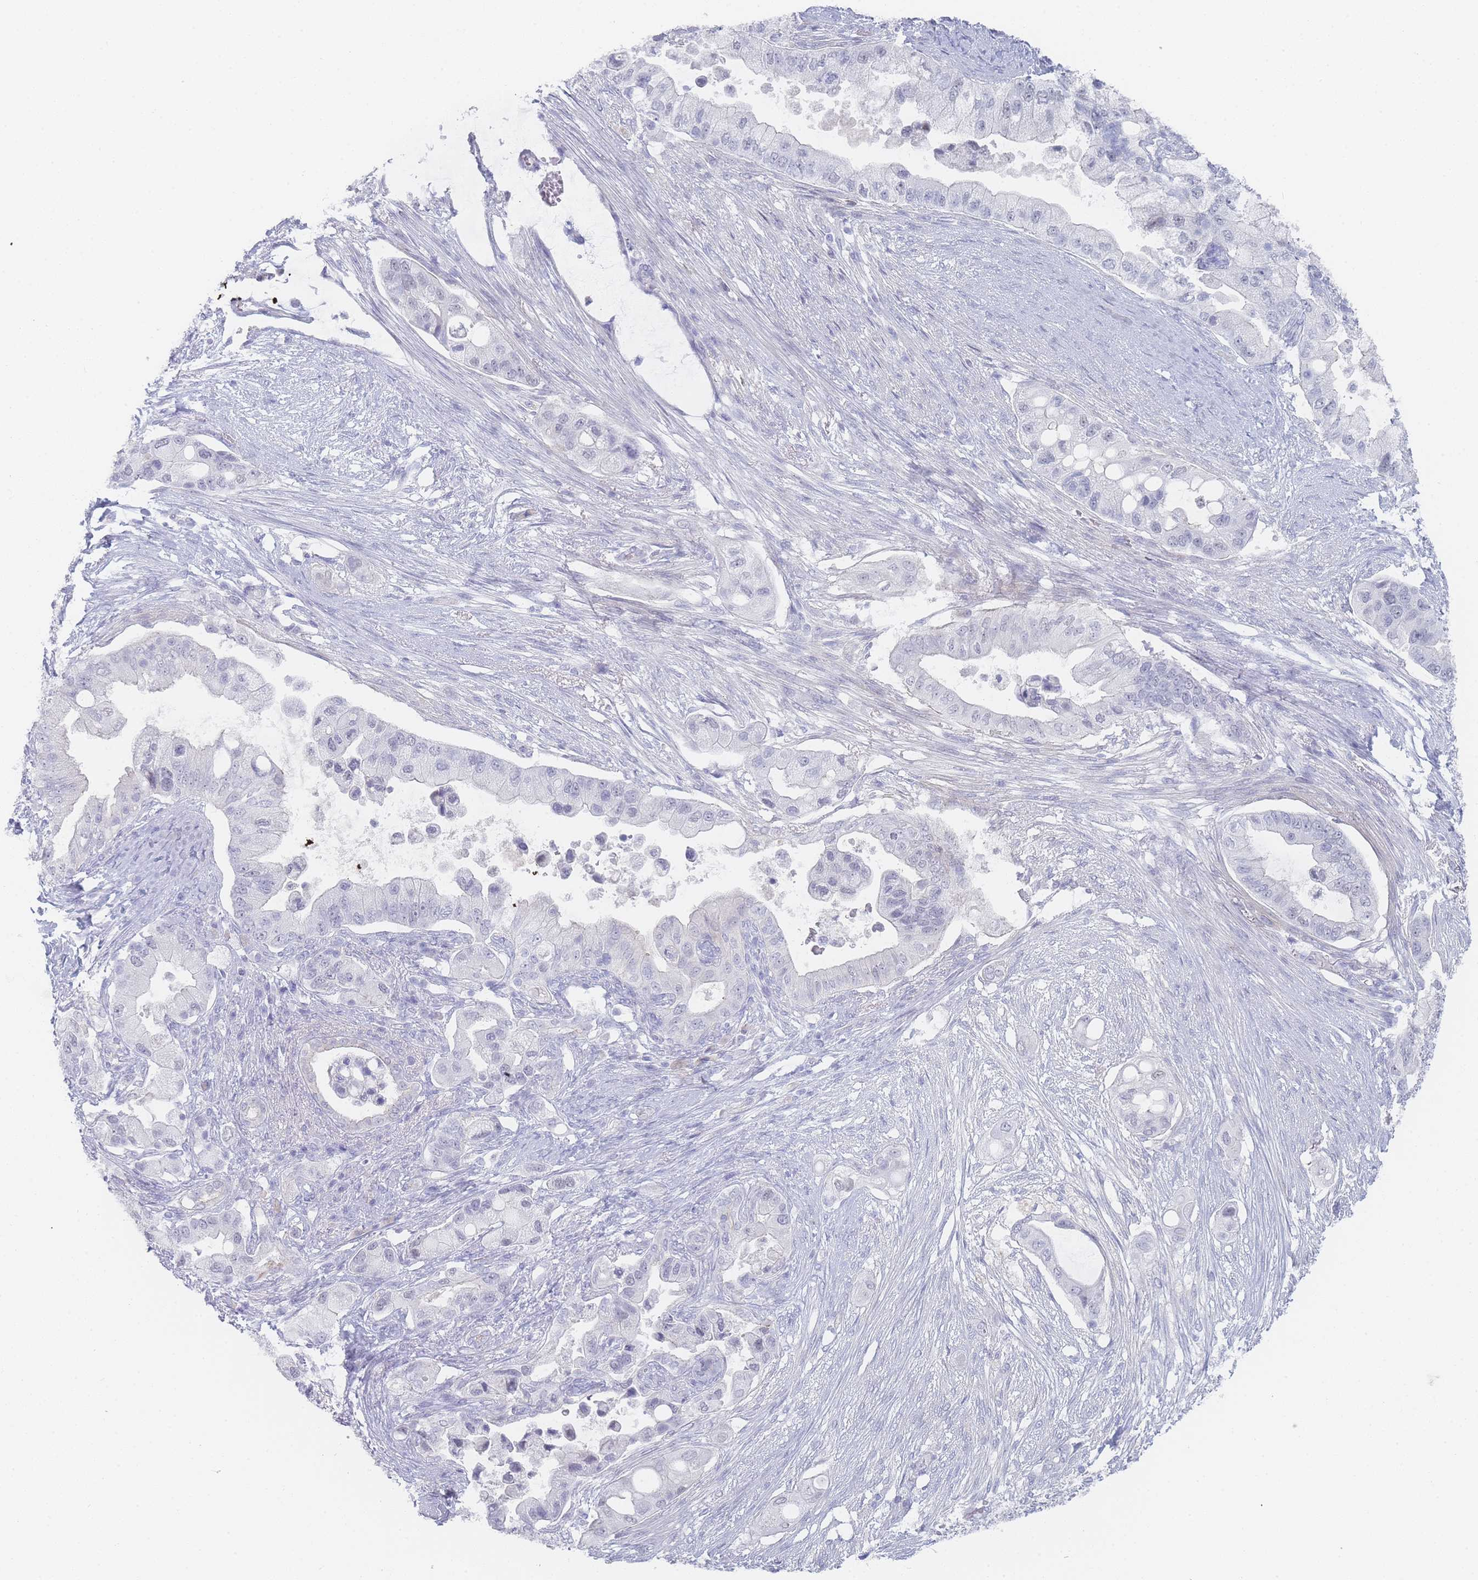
{"staining": {"intensity": "negative", "quantity": "none", "location": "none"}, "tissue": "pancreatic cancer", "cell_type": "Tumor cells", "image_type": "cancer", "snomed": [{"axis": "morphology", "description": "Adenocarcinoma, NOS"}, {"axis": "topography", "description": "Pancreas"}], "caption": "There is no significant expression in tumor cells of pancreatic cancer.", "gene": "IMPG1", "patient": {"sex": "male", "age": 57}}